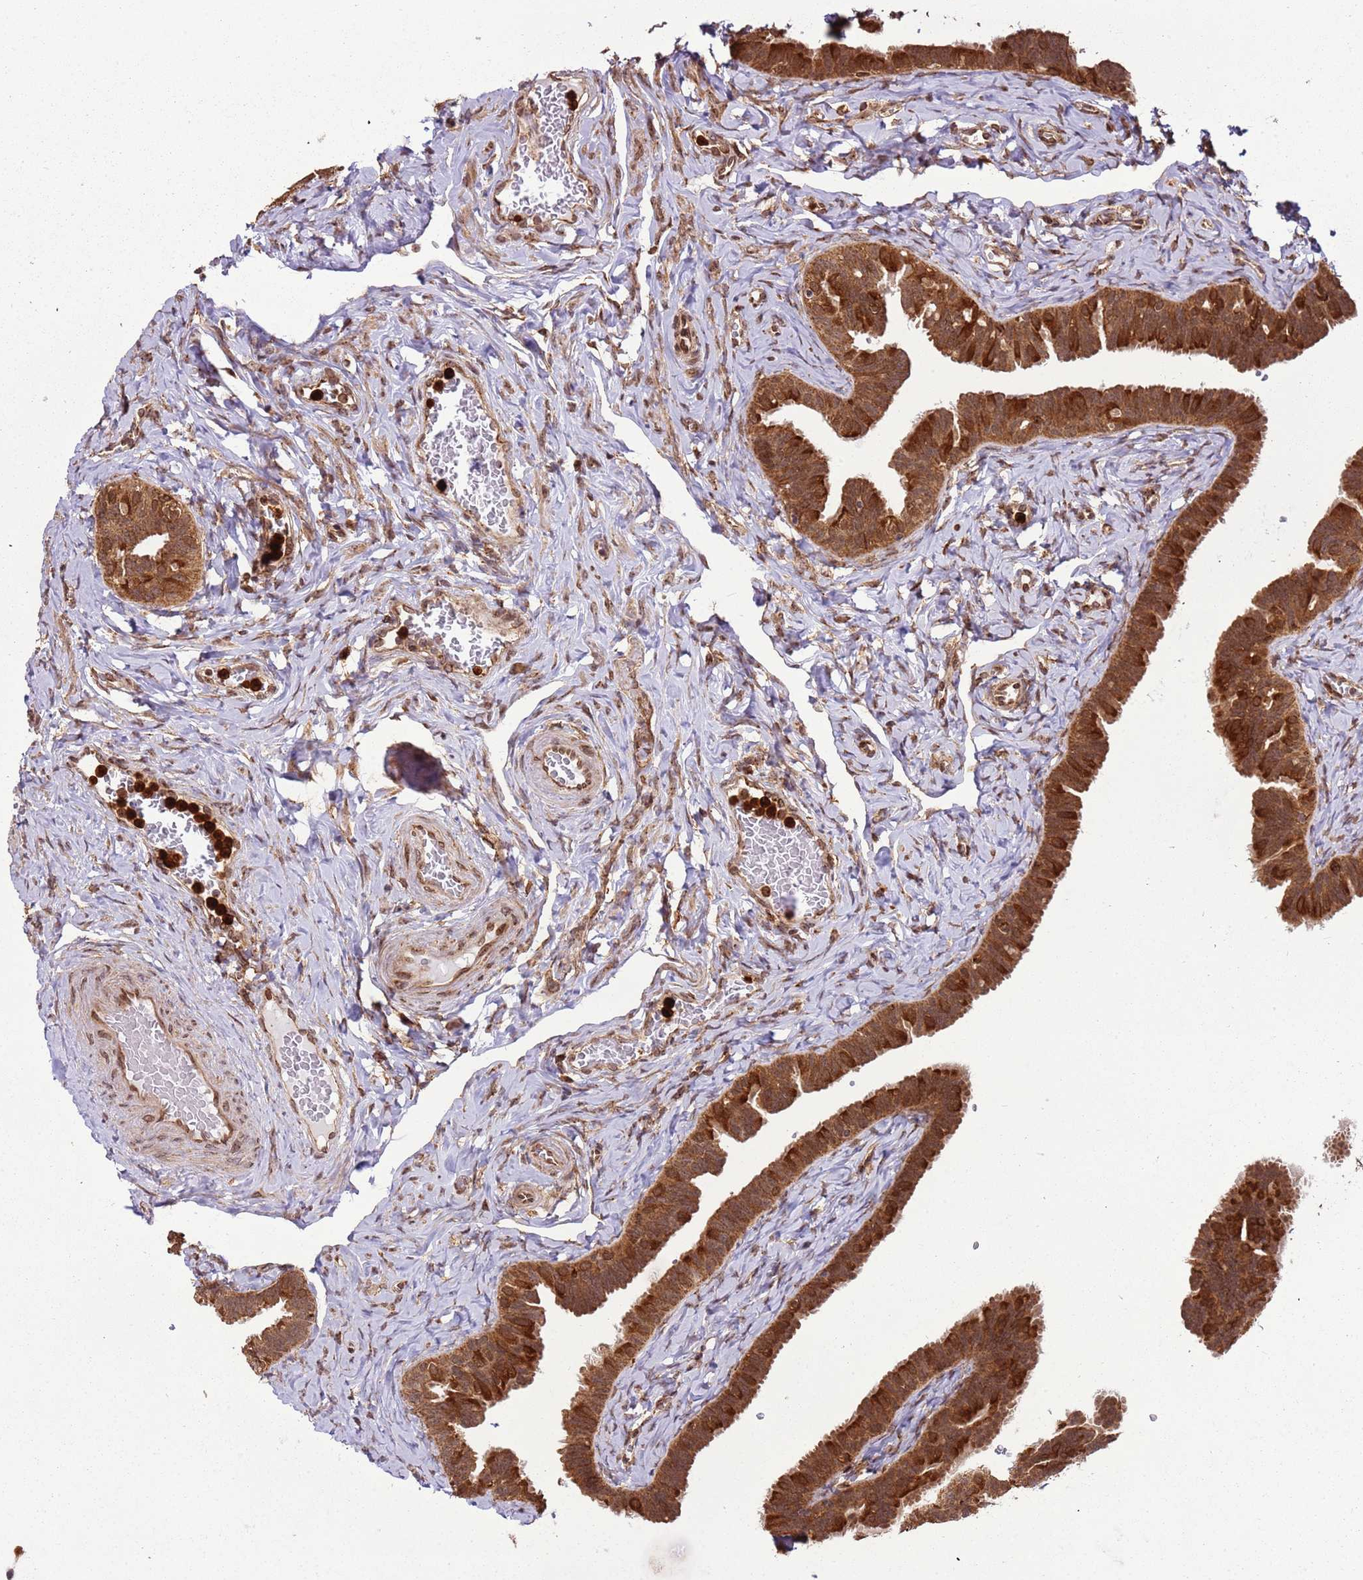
{"staining": {"intensity": "strong", "quantity": ">75%", "location": "cytoplasmic/membranous,nuclear"}, "tissue": "fallopian tube", "cell_type": "Glandular cells", "image_type": "normal", "snomed": [{"axis": "morphology", "description": "Normal tissue, NOS"}, {"axis": "topography", "description": "Fallopian tube"}], "caption": "DAB immunohistochemical staining of benign human fallopian tube displays strong cytoplasmic/membranous,nuclear protein positivity in approximately >75% of glandular cells.", "gene": "CEP170", "patient": {"sex": "female", "age": 39}}